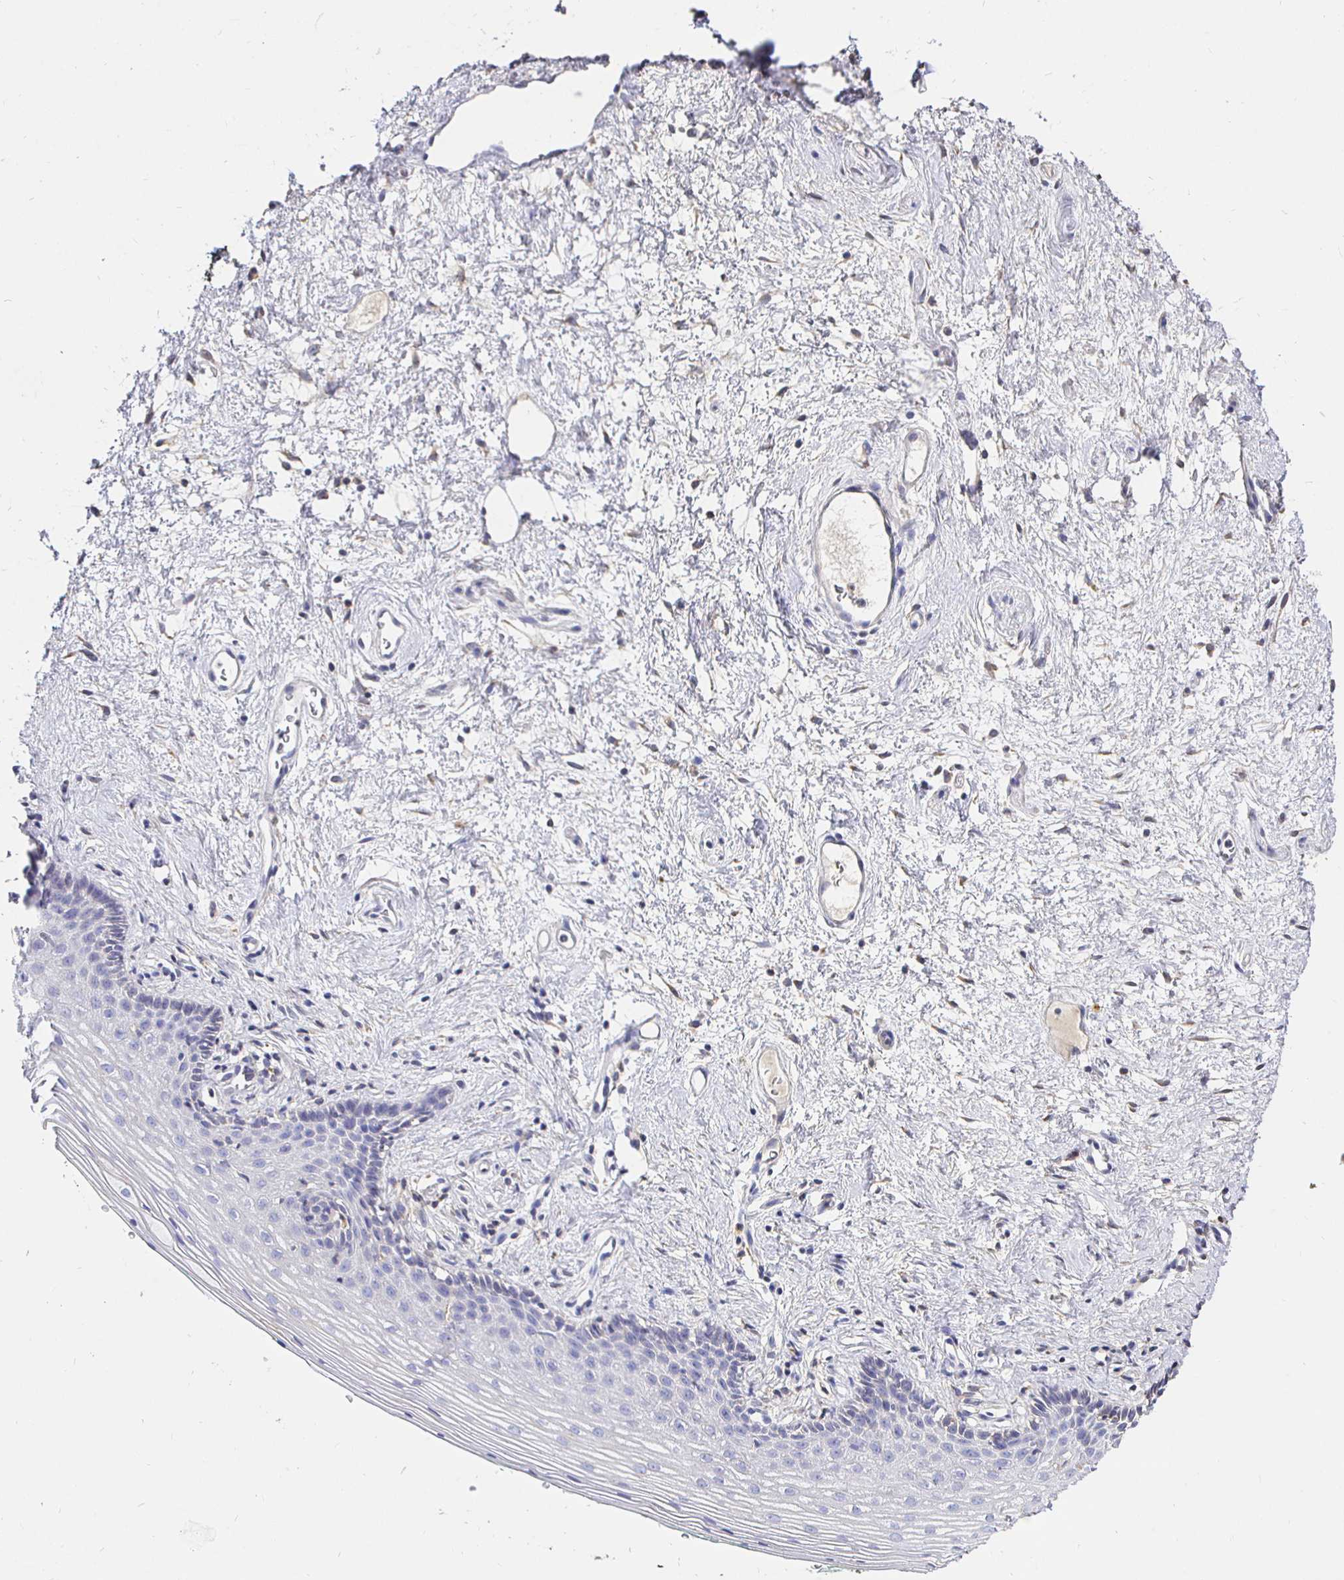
{"staining": {"intensity": "negative", "quantity": "none", "location": "none"}, "tissue": "vagina", "cell_type": "Squamous epithelial cells", "image_type": "normal", "snomed": [{"axis": "morphology", "description": "Normal tissue, NOS"}, {"axis": "topography", "description": "Vagina"}], "caption": "Immunohistochemical staining of benign vagina shows no significant expression in squamous epithelial cells. Brightfield microscopy of immunohistochemistry (IHC) stained with DAB (brown) and hematoxylin (blue), captured at high magnification.", "gene": "CXCR3", "patient": {"sex": "female", "age": 42}}